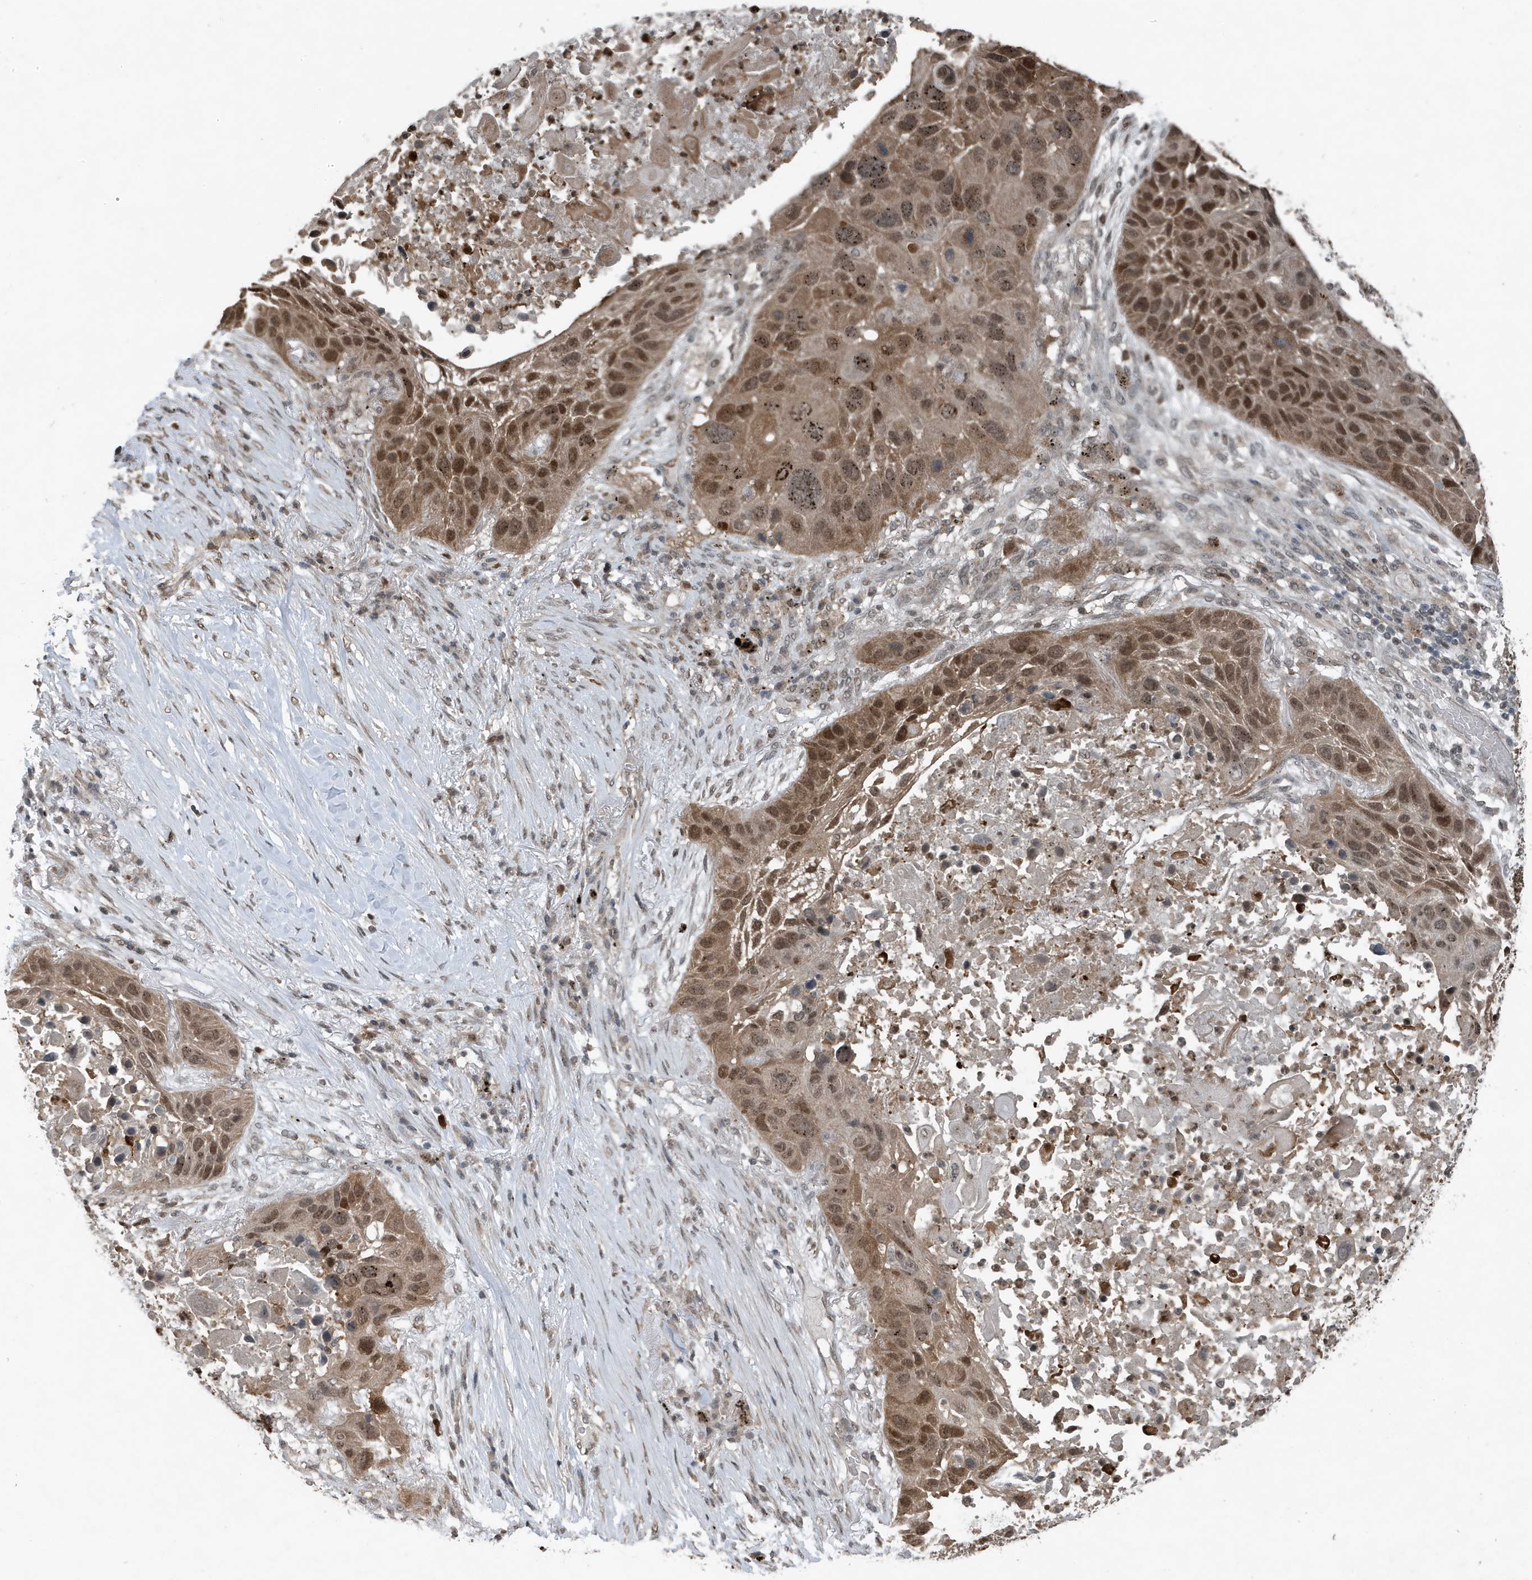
{"staining": {"intensity": "moderate", "quantity": ">75%", "location": "nuclear"}, "tissue": "lung cancer", "cell_type": "Tumor cells", "image_type": "cancer", "snomed": [{"axis": "morphology", "description": "Squamous cell carcinoma, NOS"}, {"axis": "topography", "description": "Lung"}], "caption": "Immunohistochemistry (IHC) photomicrograph of squamous cell carcinoma (lung) stained for a protein (brown), which exhibits medium levels of moderate nuclear expression in about >75% of tumor cells.", "gene": "HSPA1A", "patient": {"sex": "male", "age": 57}}